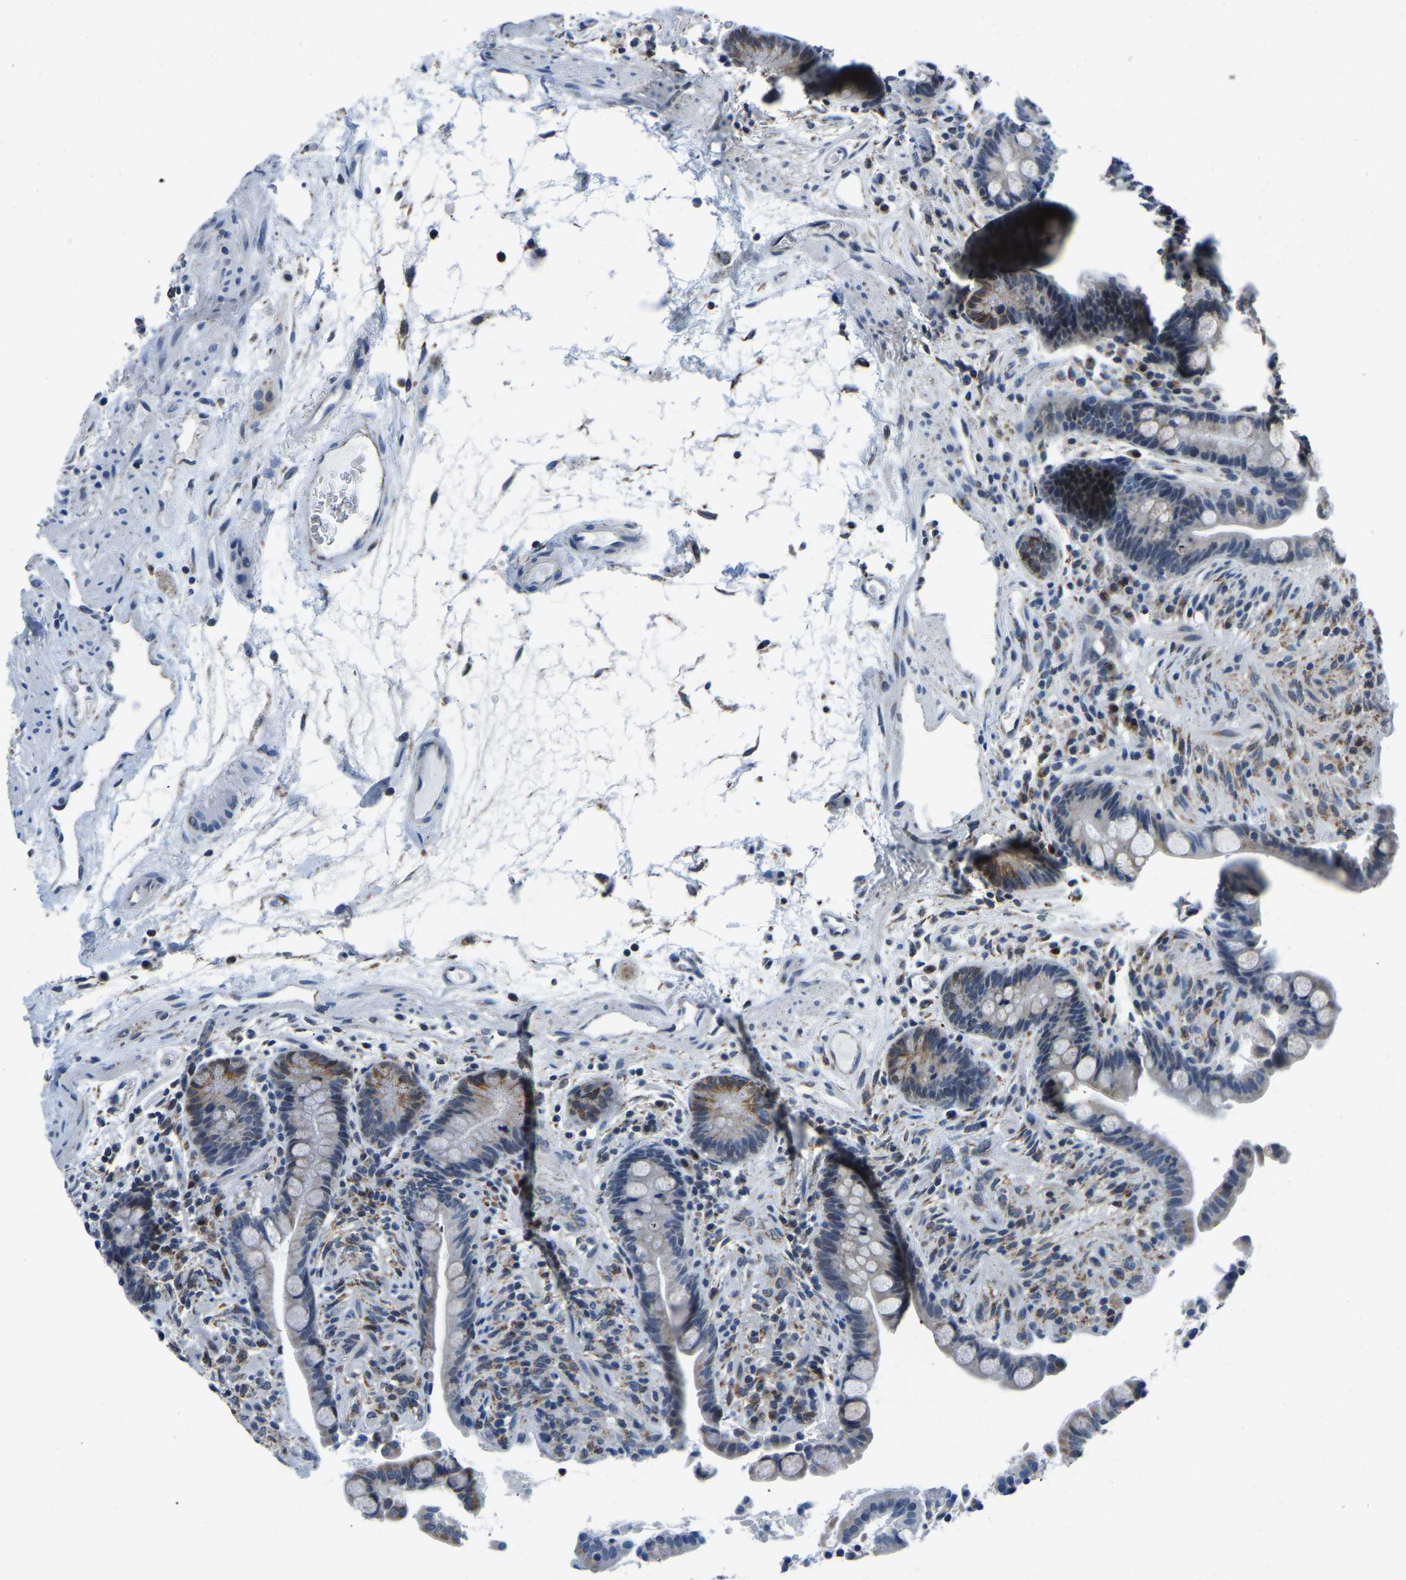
{"staining": {"intensity": "weak", "quantity": "25%-75%", "location": "cytoplasmic/membranous"}, "tissue": "colon", "cell_type": "Endothelial cells", "image_type": "normal", "snomed": [{"axis": "morphology", "description": "Normal tissue, NOS"}, {"axis": "topography", "description": "Colon"}], "caption": "Immunohistochemistry (DAB) staining of benign human colon demonstrates weak cytoplasmic/membranous protein staining in approximately 25%-75% of endothelial cells.", "gene": "BNIP3L", "patient": {"sex": "male", "age": 73}}